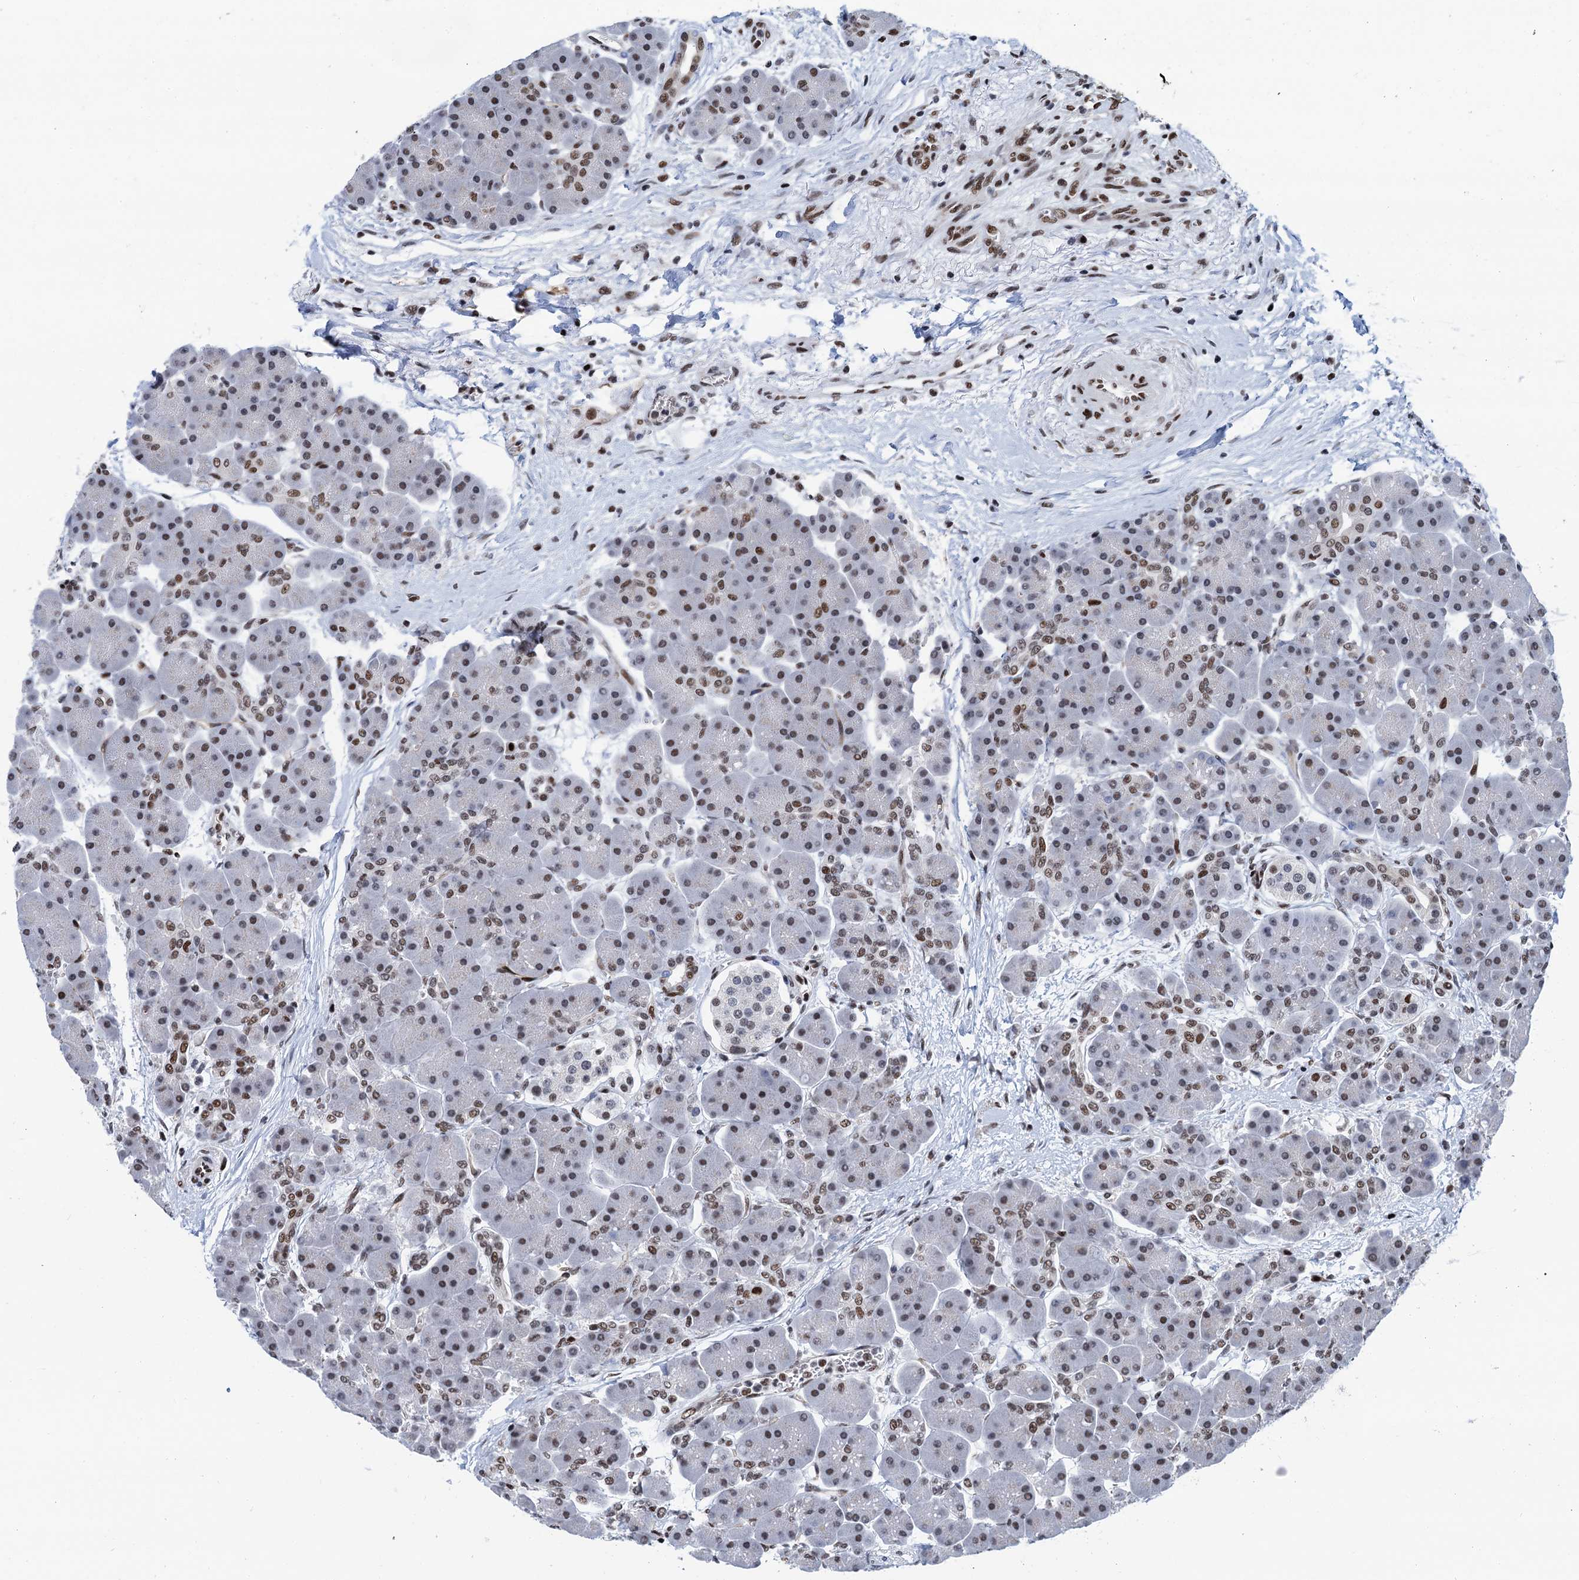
{"staining": {"intensity": "moderate", "quantity": ">75%", "location": "nuclear"}, "tissue": "pancreas", "cell_type": "Exocrine glandular cells", "image_type": "normal", "snomed": [{"axis": "morphology", "description": "Normal tissue, NOS"}, {"axis": "topography", "description": "Pancreas"}], "caption": "Immunohistochemical staining of normal human pancreas demonstrates >75% levels of moderate nuclear protein staining in about >75% of exocrine glandular cells.", "gene": "PPP4R1", "patient": {"sex": "male", "age": 66}}